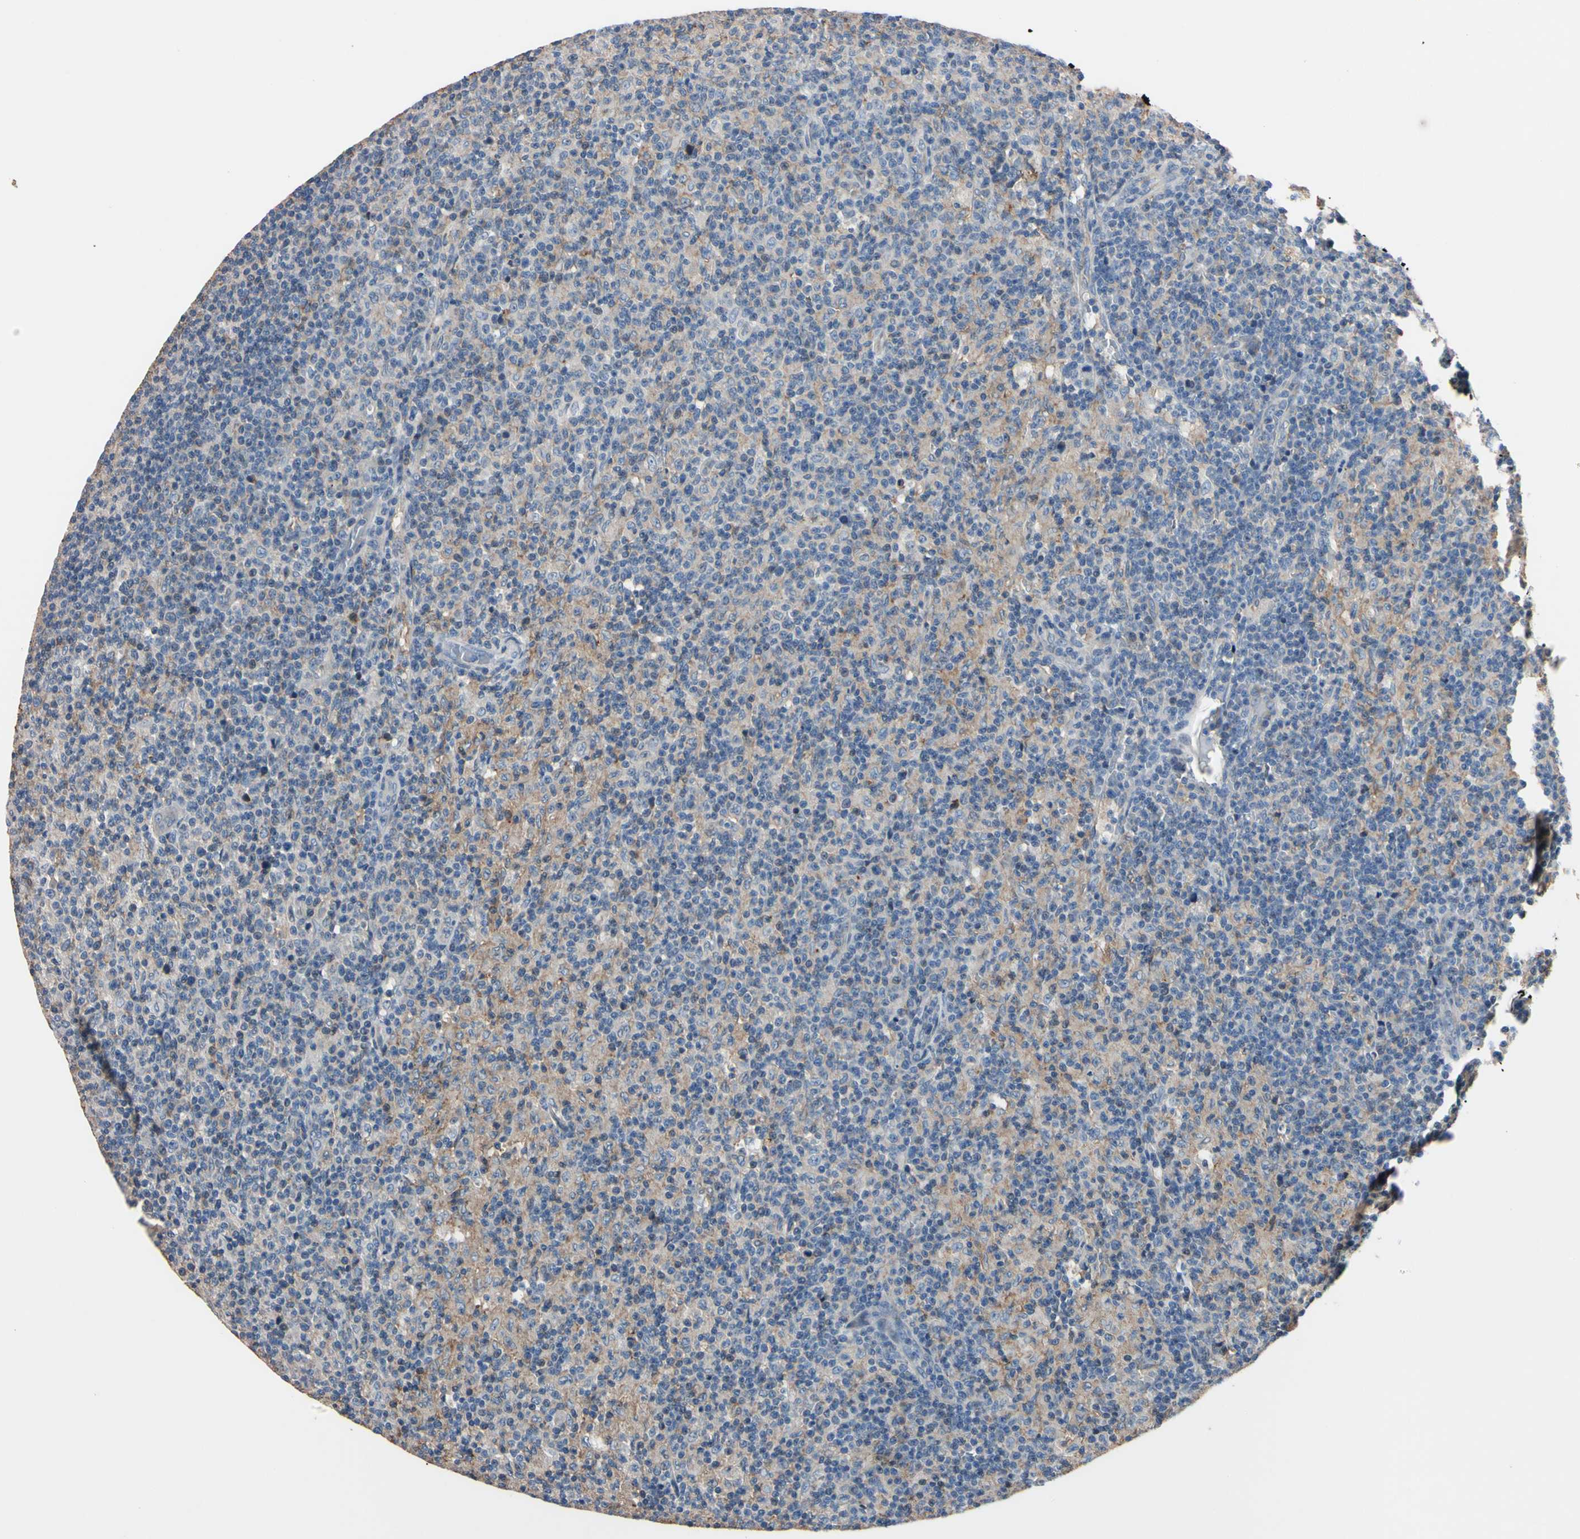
{"staining": {"intensity": "negative", "quantity": "none", "location": "none"}, "tissue": "lymph node", "cell_type": "Germinal center cells", "image_type": "normal", "snomed": [{"axis": "morphology", "description": "Normal tissue, NOS"}, {"axis": "morphology", "description": "Inflammation, NOS"}, {"axis": "topography", "description": "Lymph node"}], "caption": "Immunohistochemical staining of normal lymph node shows no significant positivity in germinal center cells.", "gene": "PNKD", "patient": {"sex": "male", "age": 55}}